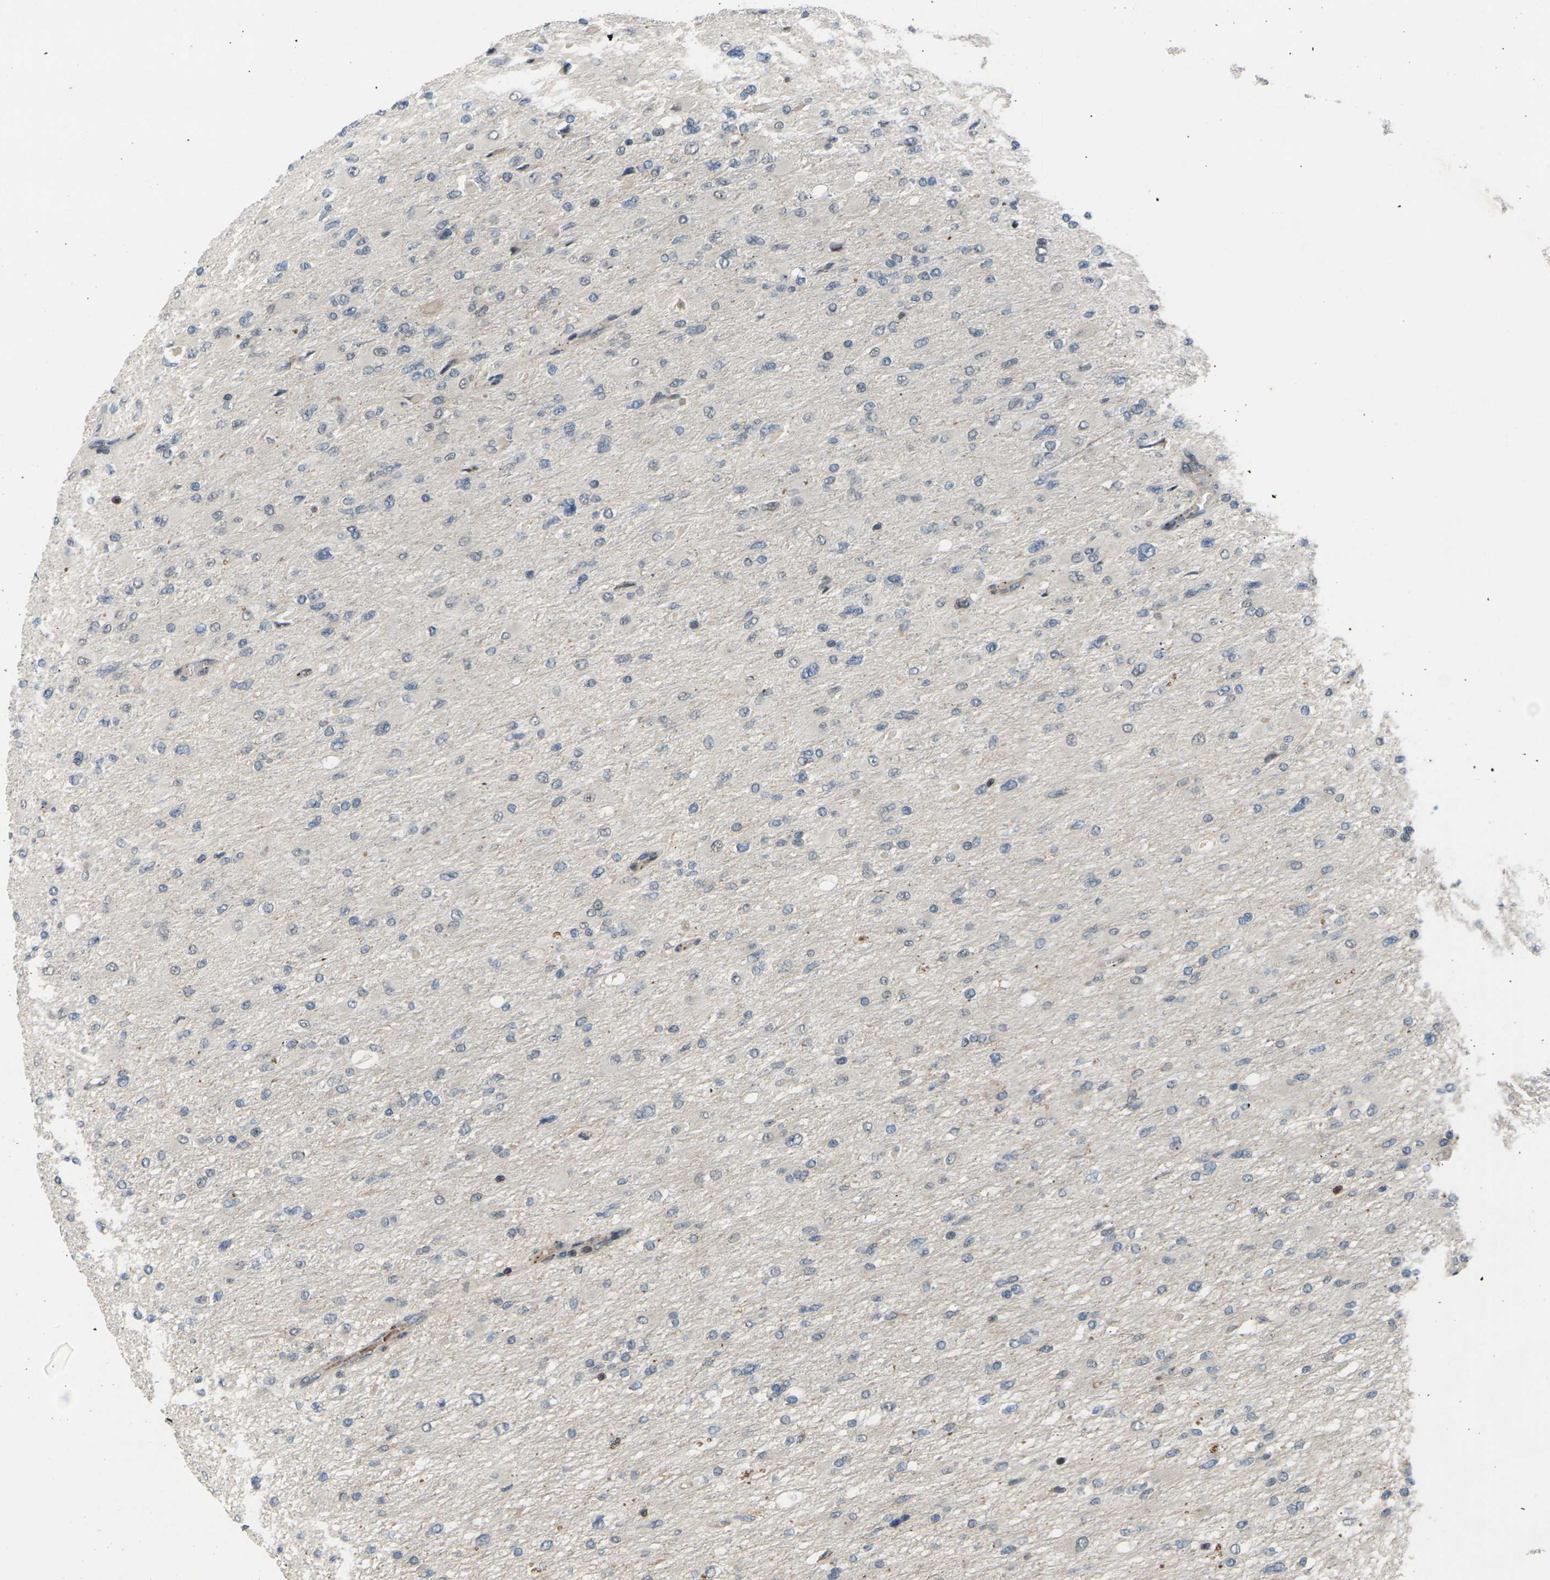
{"staining": {"intensity": "negative", "quantity": "none", "location": "none"}, "tissue": "glioma", "cell_type": "Tumor cells", "image_type": "cancer", "snomed": [{"axis": "morphology", "description": "Glioma, malignant, High grade"}, {"axis": "topography", "description": "Cerebral cortex"}], "caption": "The photomicrograph exhibits no significant staining in tumor cells of glioma. Nuclei are stained in blue.", "gene": "RPS6KA3", "patient": {"sex": "female", "age": 36}}